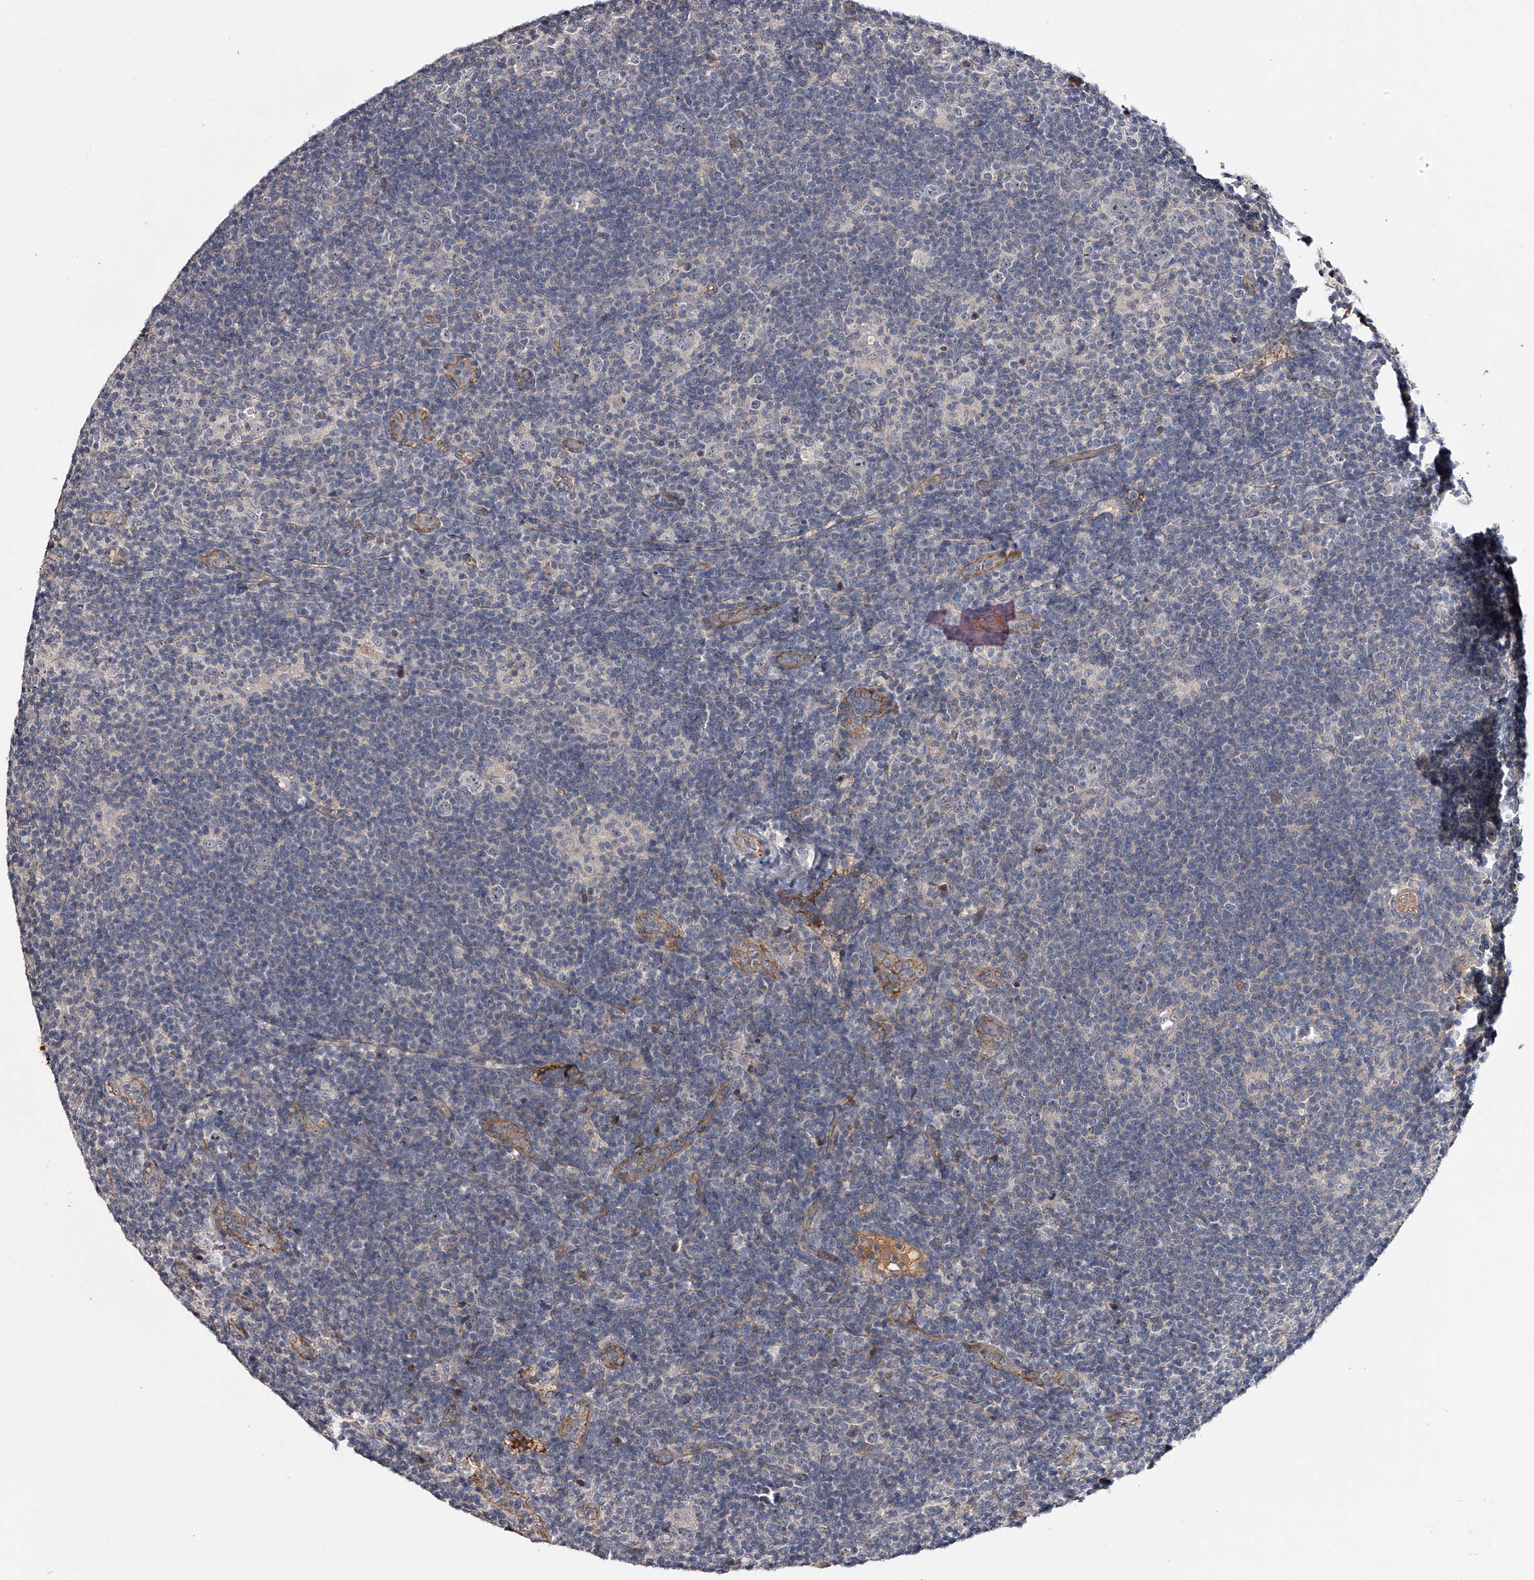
{"staining": {"intensity": "negative", "quantity": "none", "location": "none"}, "tissue": "lymphoma", "cell_type": "Tumor cells", "image_type": "cancer", "snomed": [{"axis": "morphology", "description": "Hodgkin's disease, NOS"}, {"axis": "topography", "description": "Lymph node"}], "caption": "Hodgkin's disease stained for a protein using immunohistochemistry (IHC) reveals no positivity tumor cells.", "gene": "MDN1", "patient": {"sex": "female", "age": 57}}